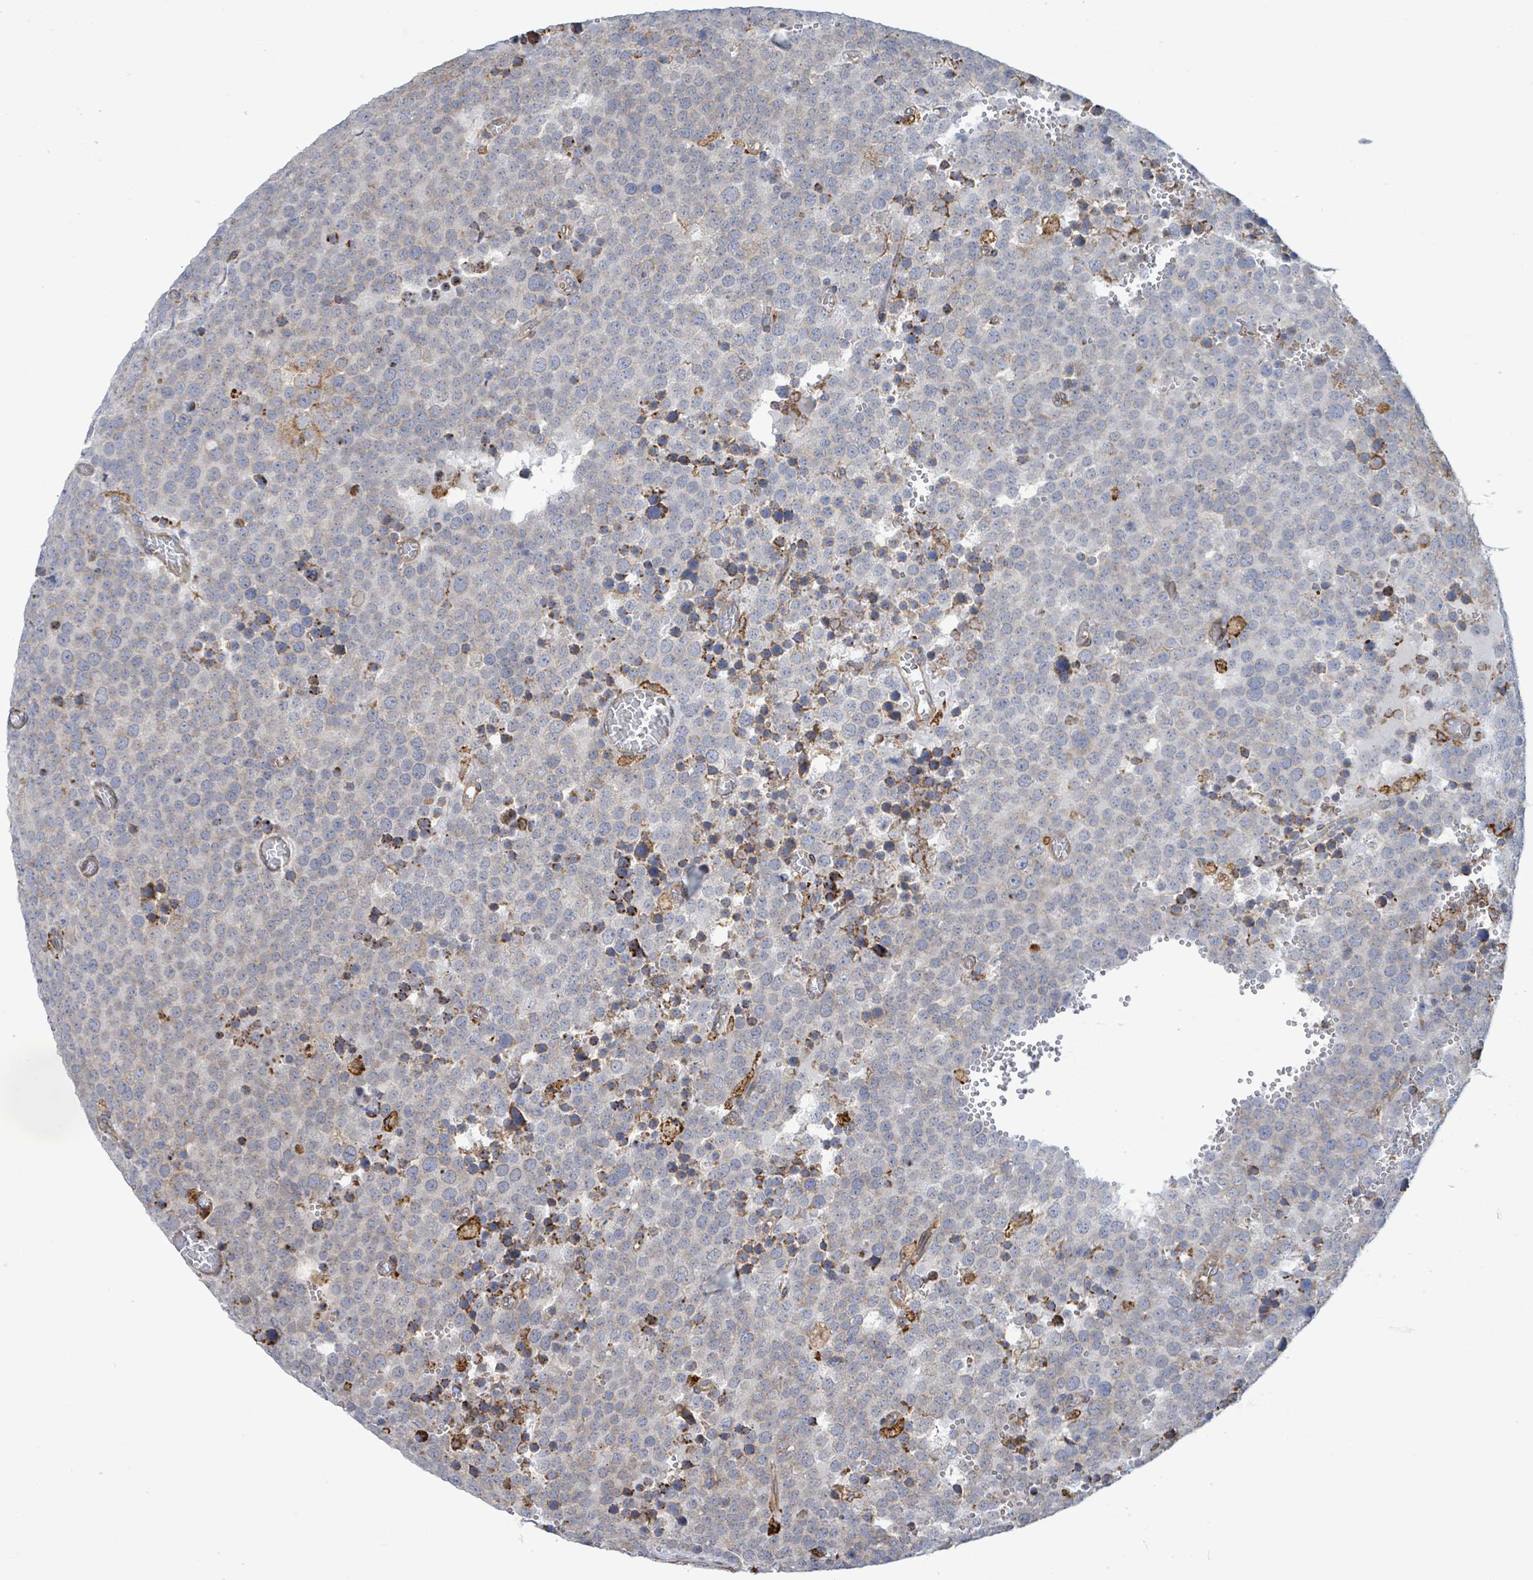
{"staining": {"intensity": "moderate", "quantity": "<25%", "location": "cytoplasmic/membranous"}, "tissue": "testis cancer", "cell_type": "Tumor cells", "image_type": "cancer", "snomed": [{"axis": "morphology", "description": "Normal tissue, NOS"}, {"axis": "morphology", "description": "Seminoma, NOS"}, {"axis": "topography", "description": "Testis"}], "caption": "This photomicrograph reveals IHC staining of human testis seminoma, with low moderate cytoplasmic/membranous positivity in about <25% of tumor cells.", "gene": "RFPL4A", "patient": {"sex": "male", "age": 71}}